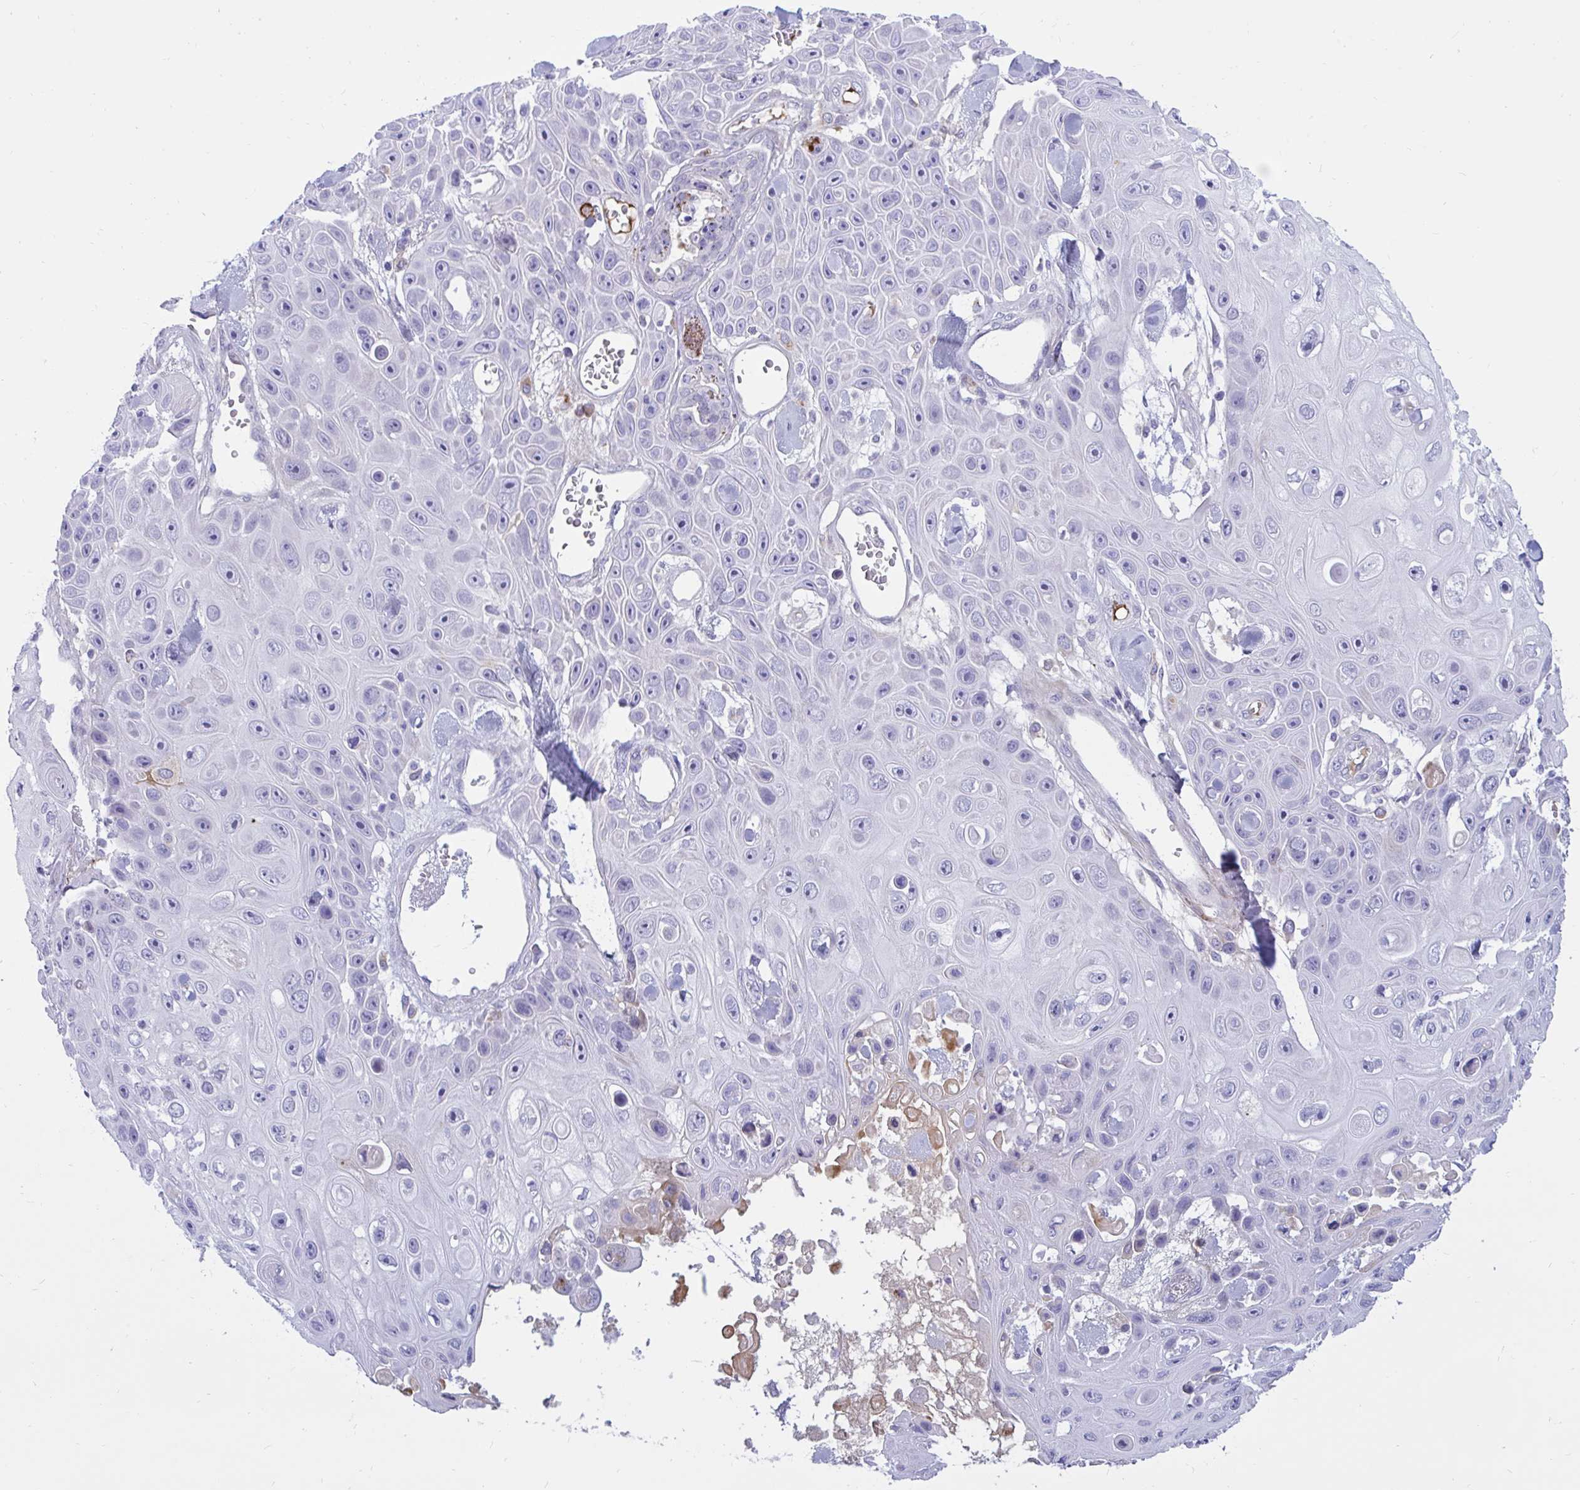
{"staining": {"intensity": "negative", "quantity": "none", "location": "none"}, "tissue": "skin cancer", "cell_type": "Tumor cells", "image_type": "cancer", "snomed": [{"axis": "morphology", "description": "Squamous cell carcinoma, NOS"}, {"axis": "topography", "description": "Skin"}], "caption": "Immunohistochemistry image of skin squamous cell carcinoma stained for a protein (brown), which demonstrates no staining in tumor cells.", "gene": "FAM219B", "patient": {"sex": "male", "age": 82}}